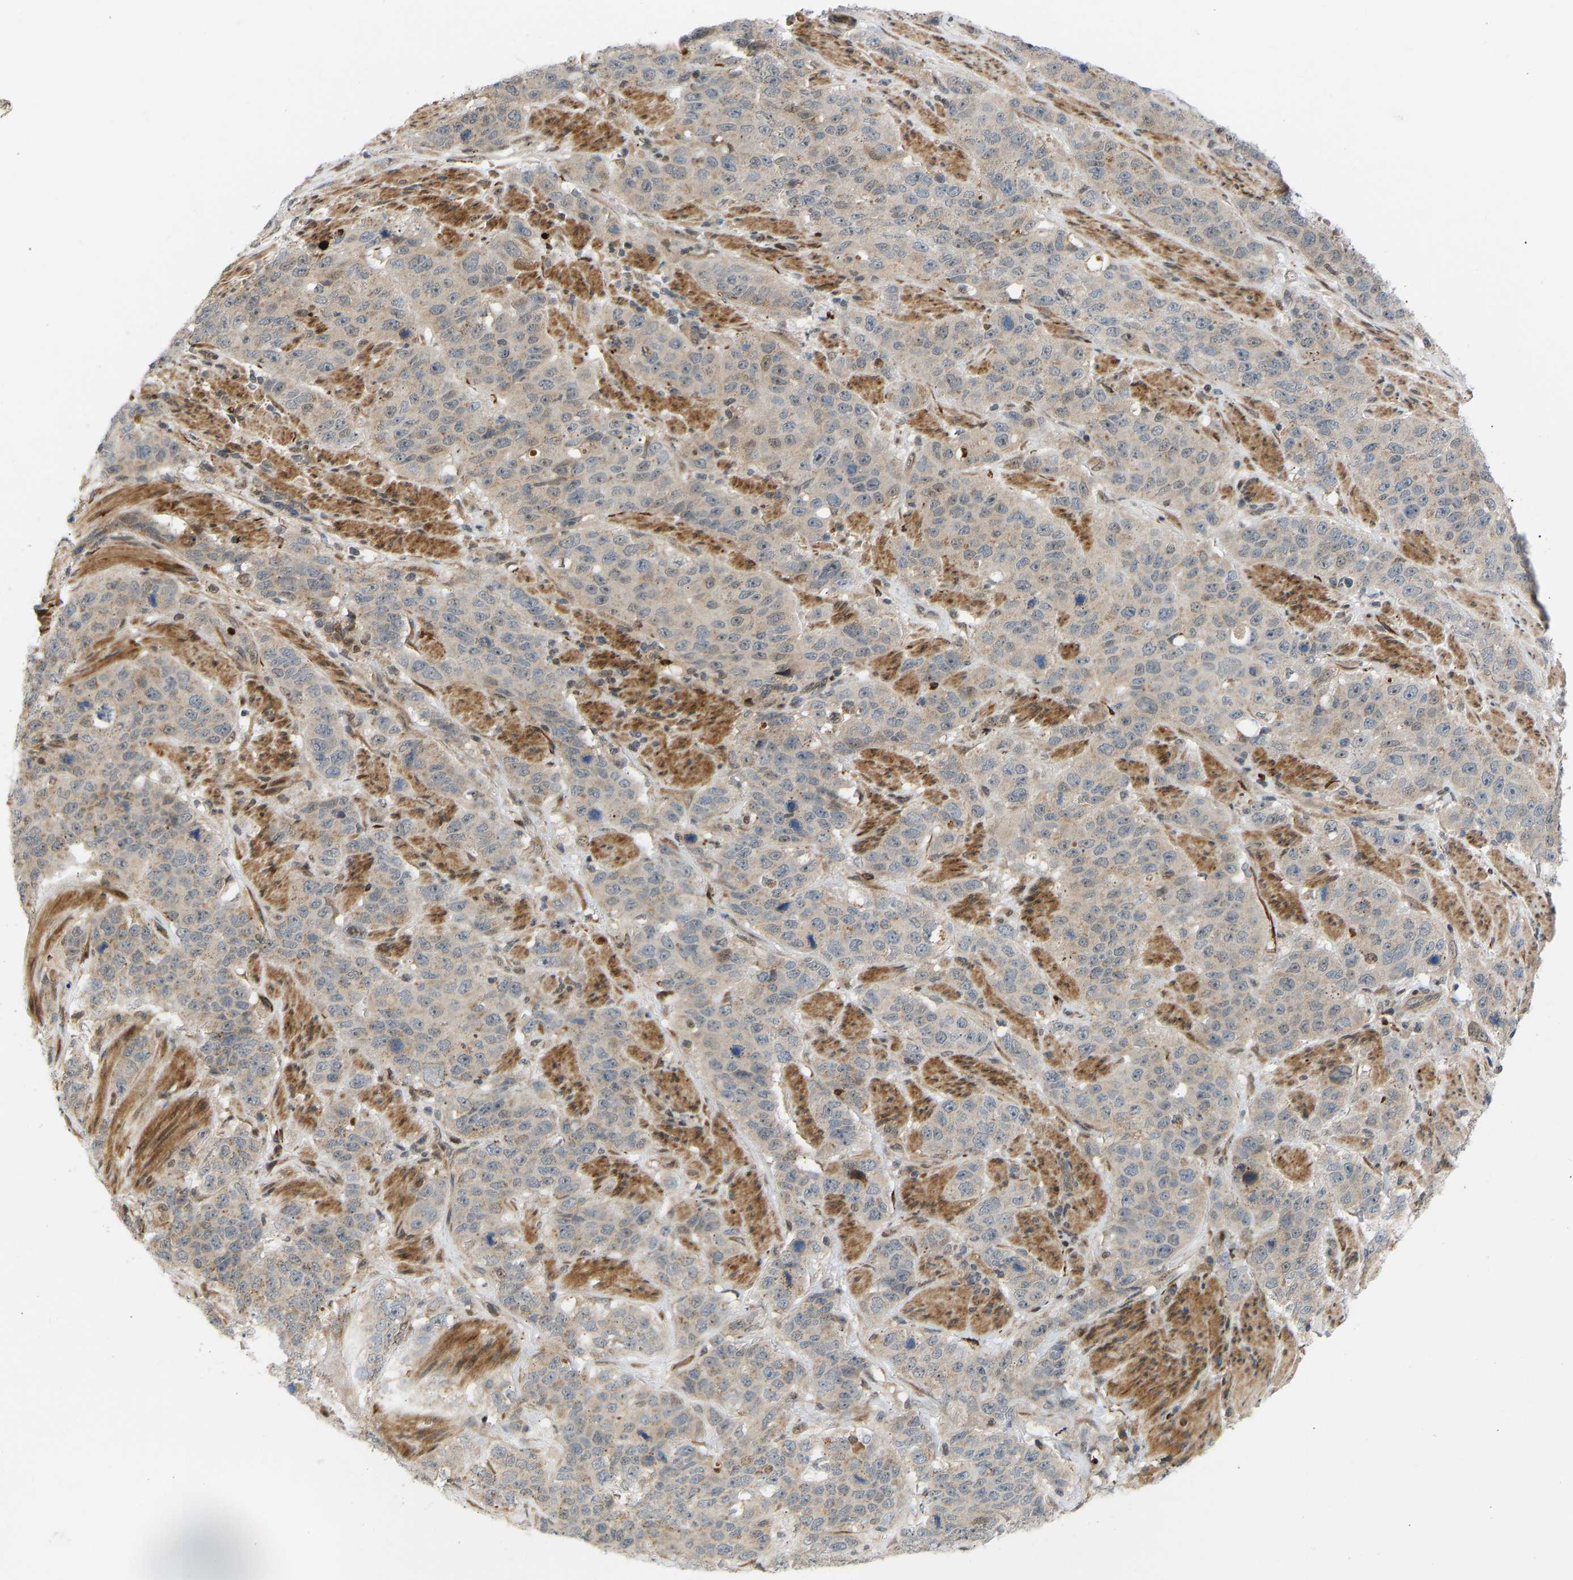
{"staining": {"intensity": "weak", "quantity": "25%-75%", "location": "cytoplasmic/membranous"}, "tissue": "stomach cancer", "cell_type": "Tumor cells", "image_type": "cancer", "snomed": [{"axis": "morphology", "description": "Adenocarcinoma, NOS"}, {"axis": "topography", "description": "Stomach"}], "caption": "Brown immunohistochemical staining in stomach cancer reveals weak cytoplasmic/membranous staining in about 25%-75% of tumor cells.", "gene": "BAG1", "patient": {"sex": "male", "age": 48}}